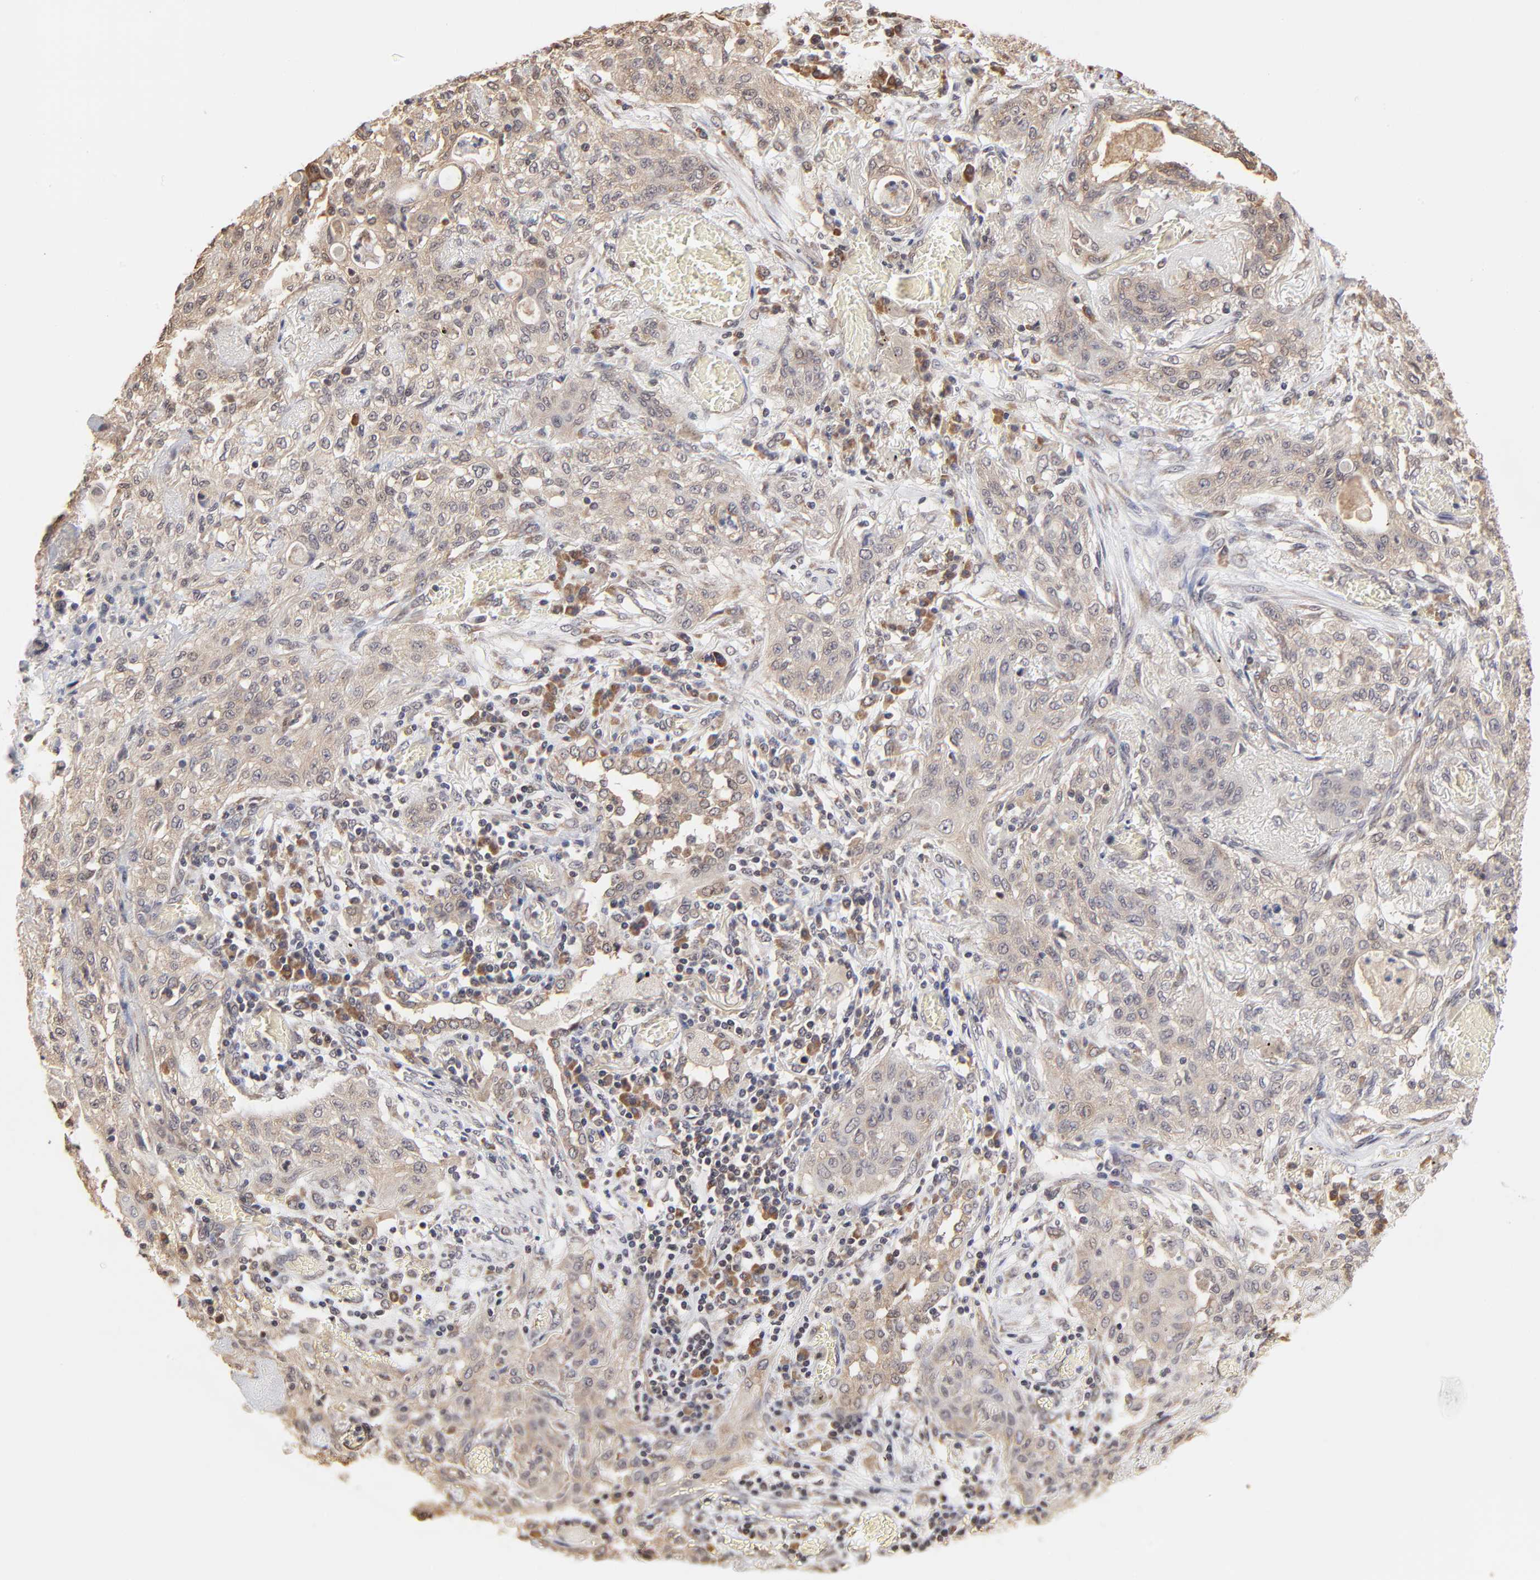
{"staining": {"intensity": "weak", "quantity": ">75%", "location": "cytoplasmic/membranous"}, "tissue": "lung cancer", "cell_type": "Tumor cells", "image_type": "cancer", "snomed": [{"axis": "morphology", "description": "Squamous cell carcinoma, NOS"}, {"axis": "topography", "description": "Lung"}], "caption": "Lung cancer (squamous cell carcinoma) tissue demonstrates weak cytoplasmic/membranous expression in about >75% of tumor cells, visualized by immunohistochemistry.", "gene": "BRPF1", "patient": {"sex": "female", "age": 47}}